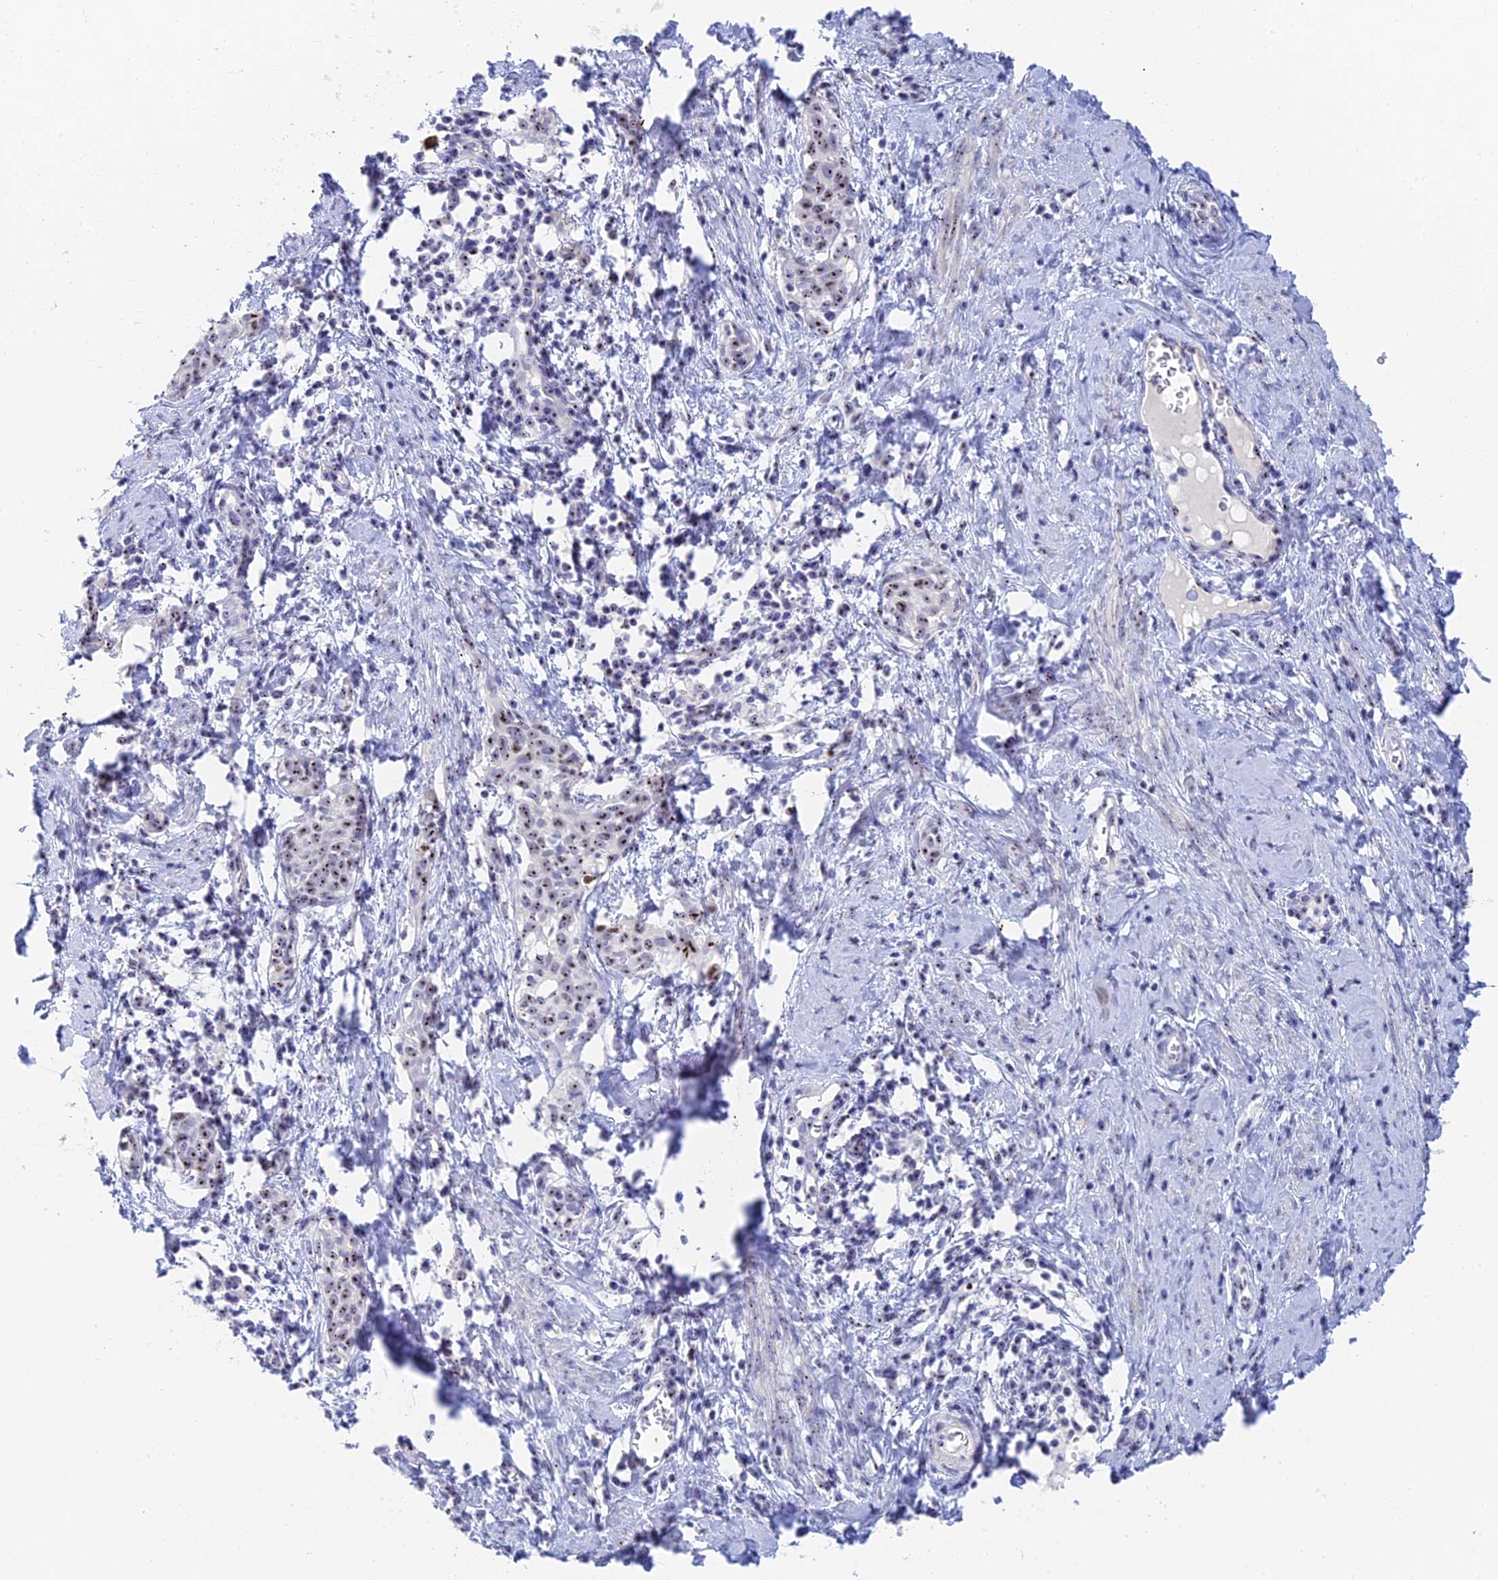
{"staining": {"intensity": "moderate", "quantity": ">75%", "location": "nuclear"}, "tissue": "cervical cancer", "cell_type": "Tumor cells", "image_type": "cancer", "snomed": [{"axis": "morphology", "description": "Squamous cell carcinoma, NOS"}, {"axis": "topography", "description": "Cervix"}], "caption": "Cervical cancer (squamous cell carcinoma) stained for a protein displays moderate nuclear positivity in tumor cells.", "gene": "RSL1D1", "patient": {"sex": "female", "age": 52}}